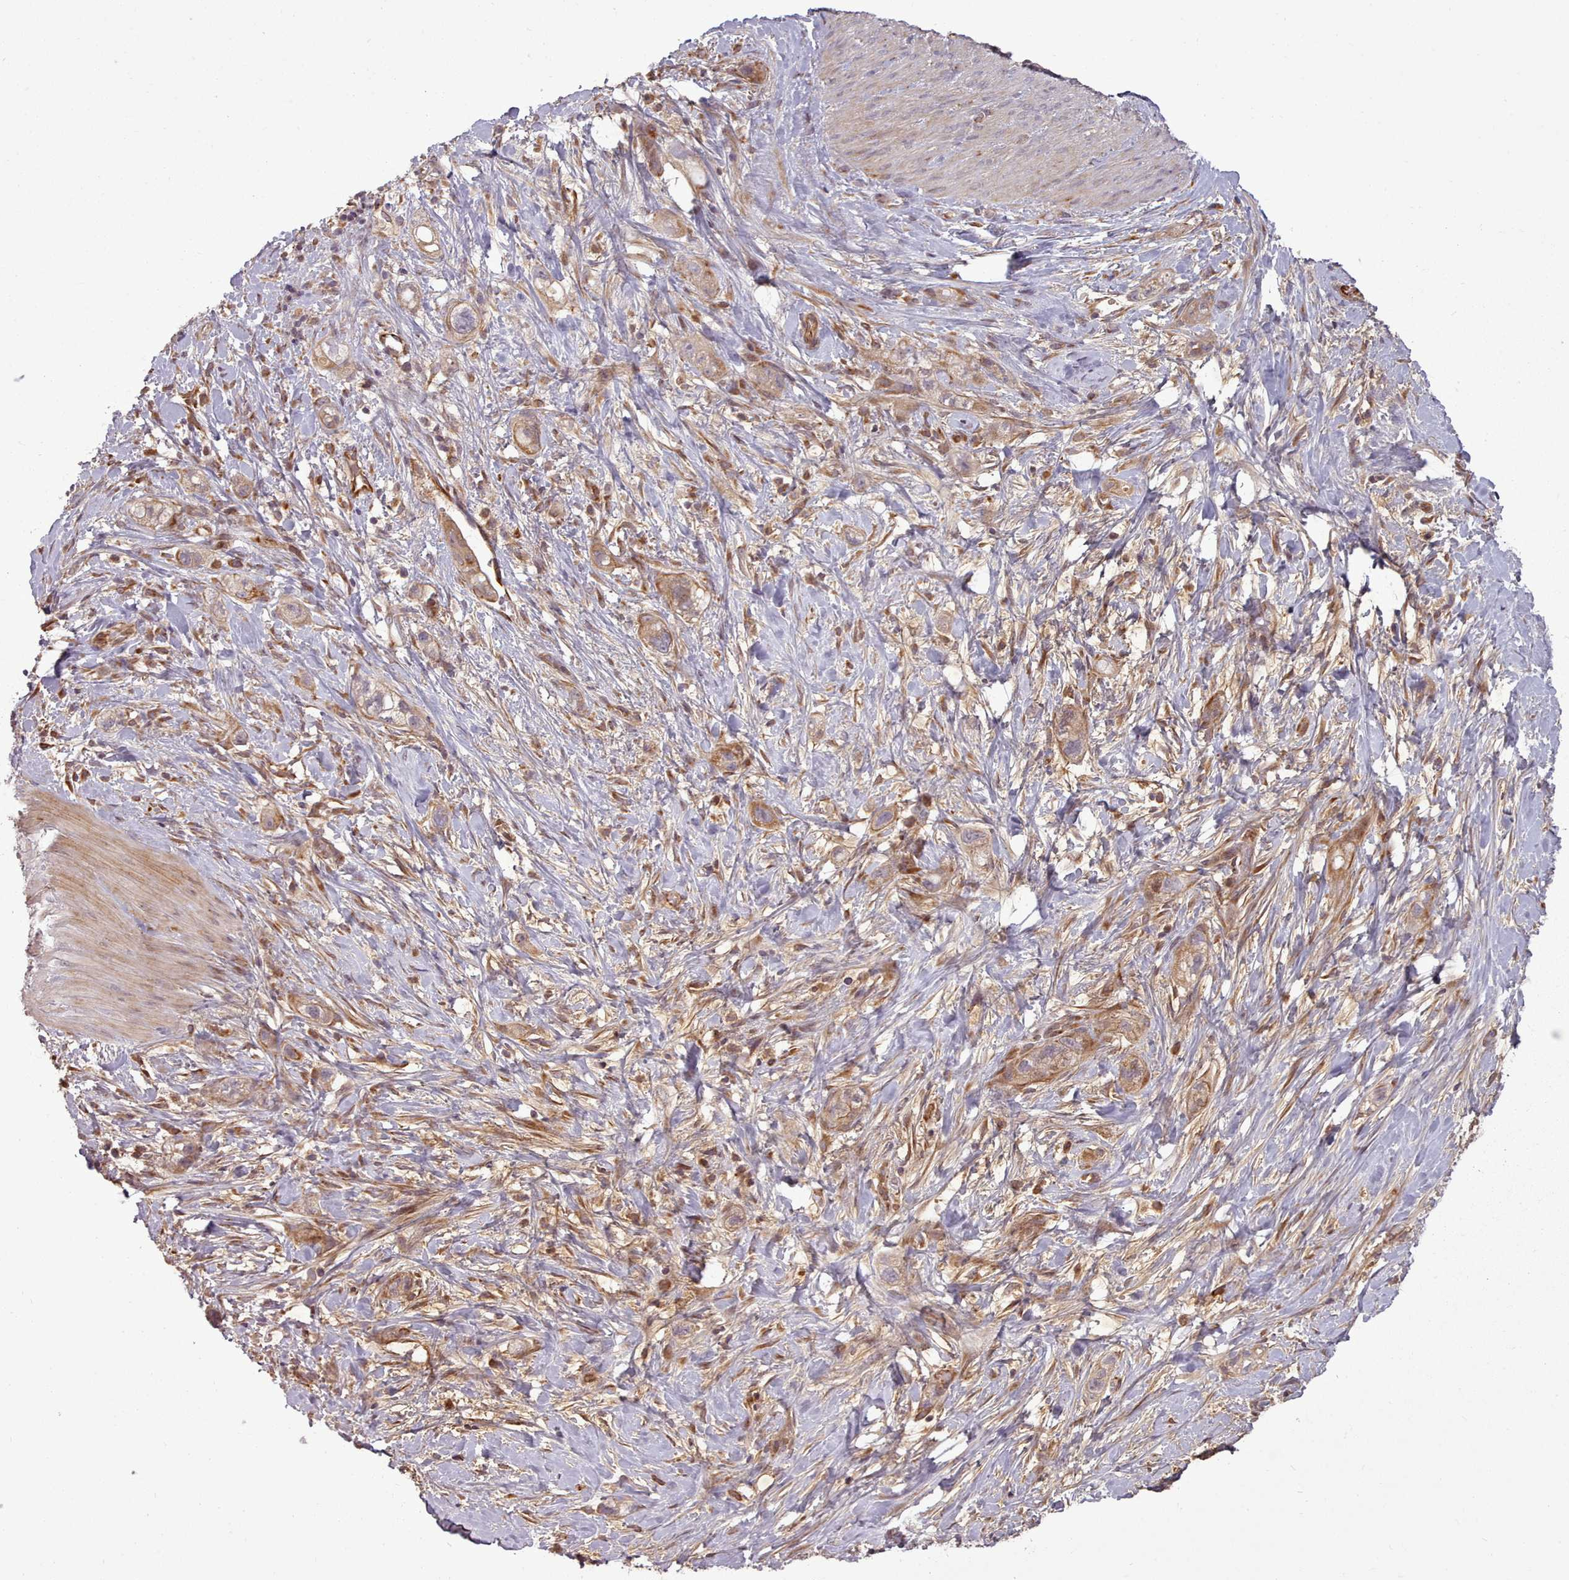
{"staining": {"intensity": "moderate", "quantity": ">75%", "location": "cytoplasmic/membranous"}, "tissue": "stomach cancer", "cell_type": "Tumor cells", "image_type": "cancer", "snomed": [{"axis": "morphology", "description": "Adenocarcinoma, NOS"}, {"axis": "topography", "description": "Stomach"}, {"axis": "topography", "description": "Stomach, lower"}], "caption": "Immunohistochemical staining of stomach cancer reveals moderate cytoplasmic/membranous protein positivity in approximately >75% of tumor cells.", "gene": "GBGT1", "patient": {"sex": "female", "age": 48}}